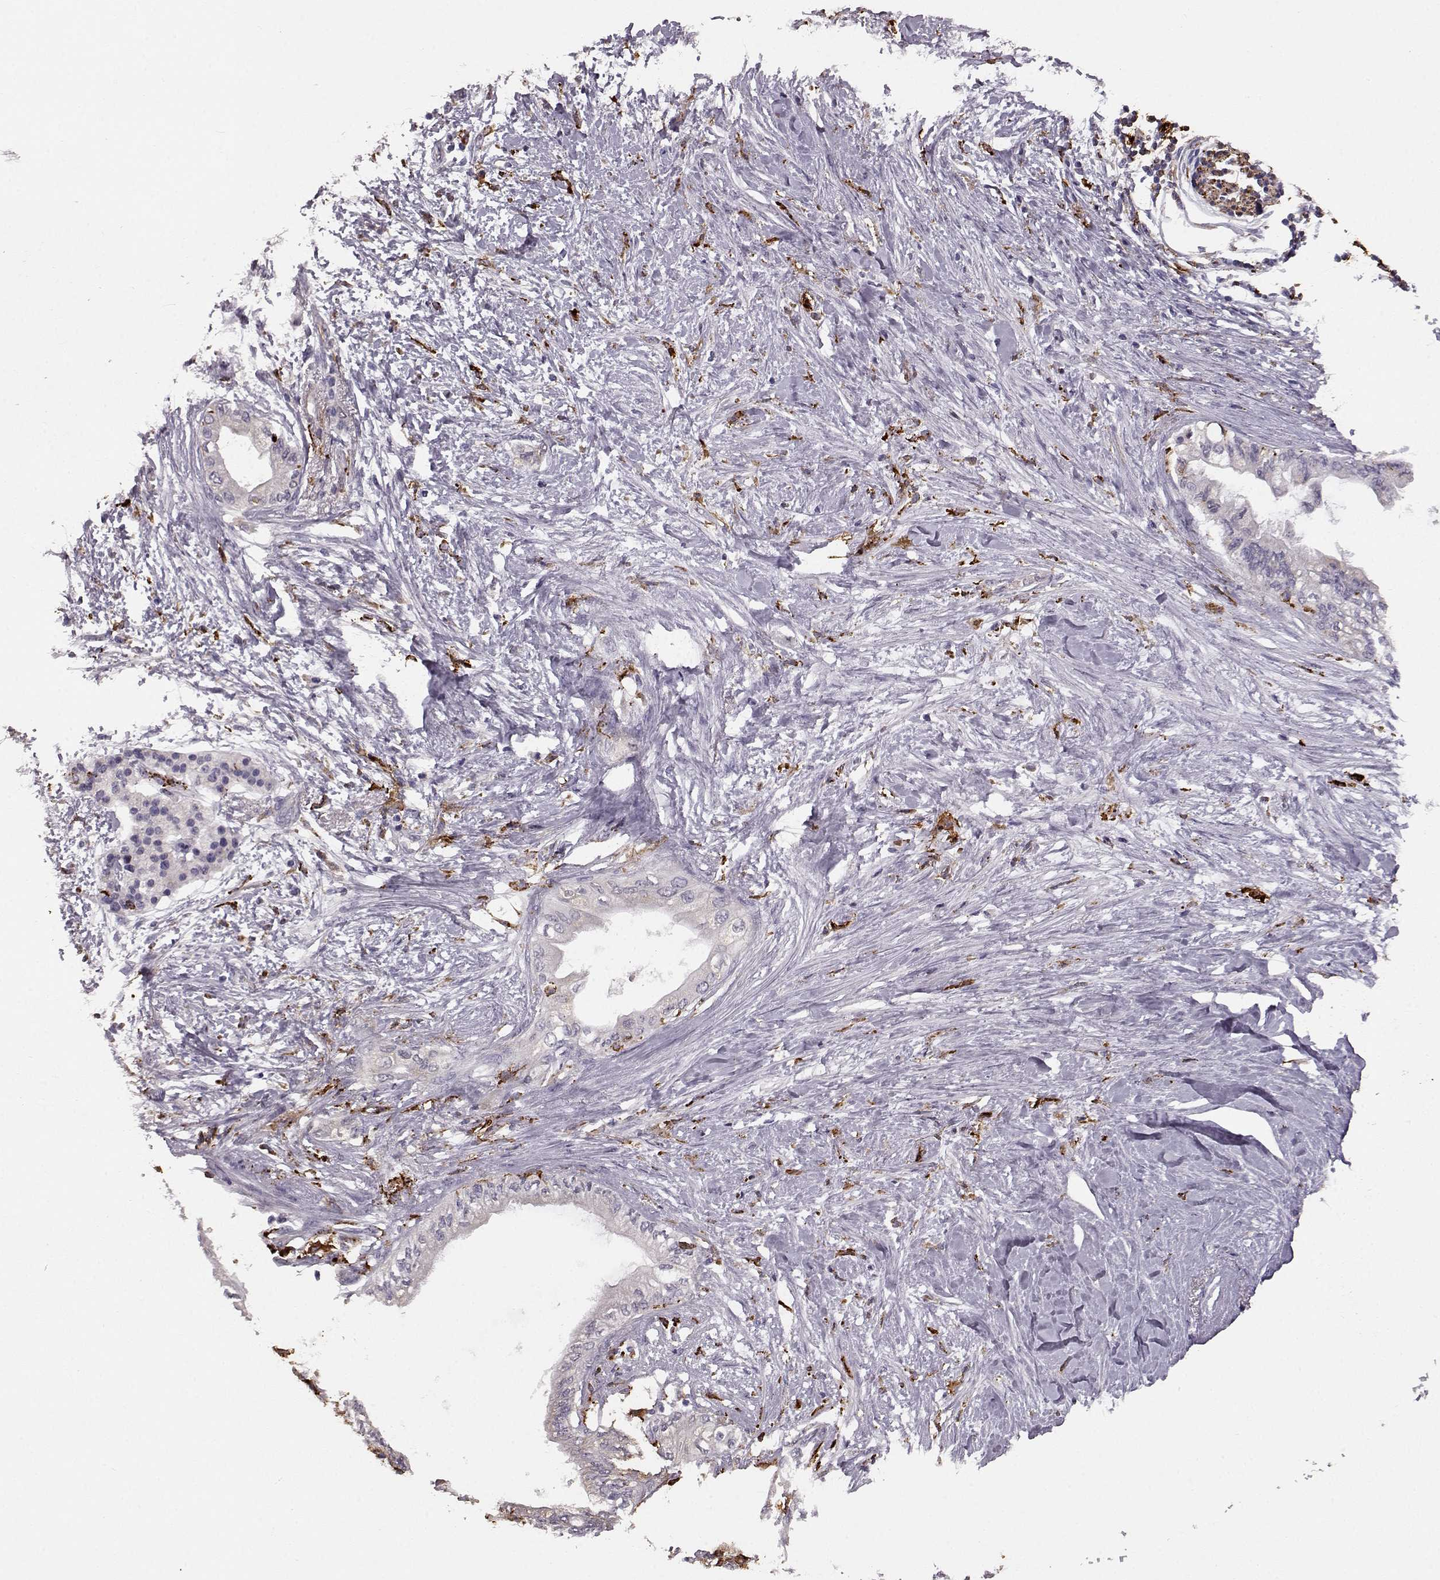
{"staining": {"intensity": "negative", "quantity": "none", "location": "none"}, "tissue": "pancreatic cancer", "cell_type": "Tumor cells", "image_type": "cancer", "snomed": [{"axis": "morphology", "description": "Normal tissue, NOS"}, {"axis": "morphology", "description": "Adenocarcinoma, NOS"}, {"axis": "topography", "description": "Pancreas"}, {"axis": "topography", "description": "Duodenum"}], "caption": "Tumor cells show no significant protein staining in pancreatic adenocarcinoma.", "gene": "CCNF", "patient": {"sex": "female", "age": 60}}